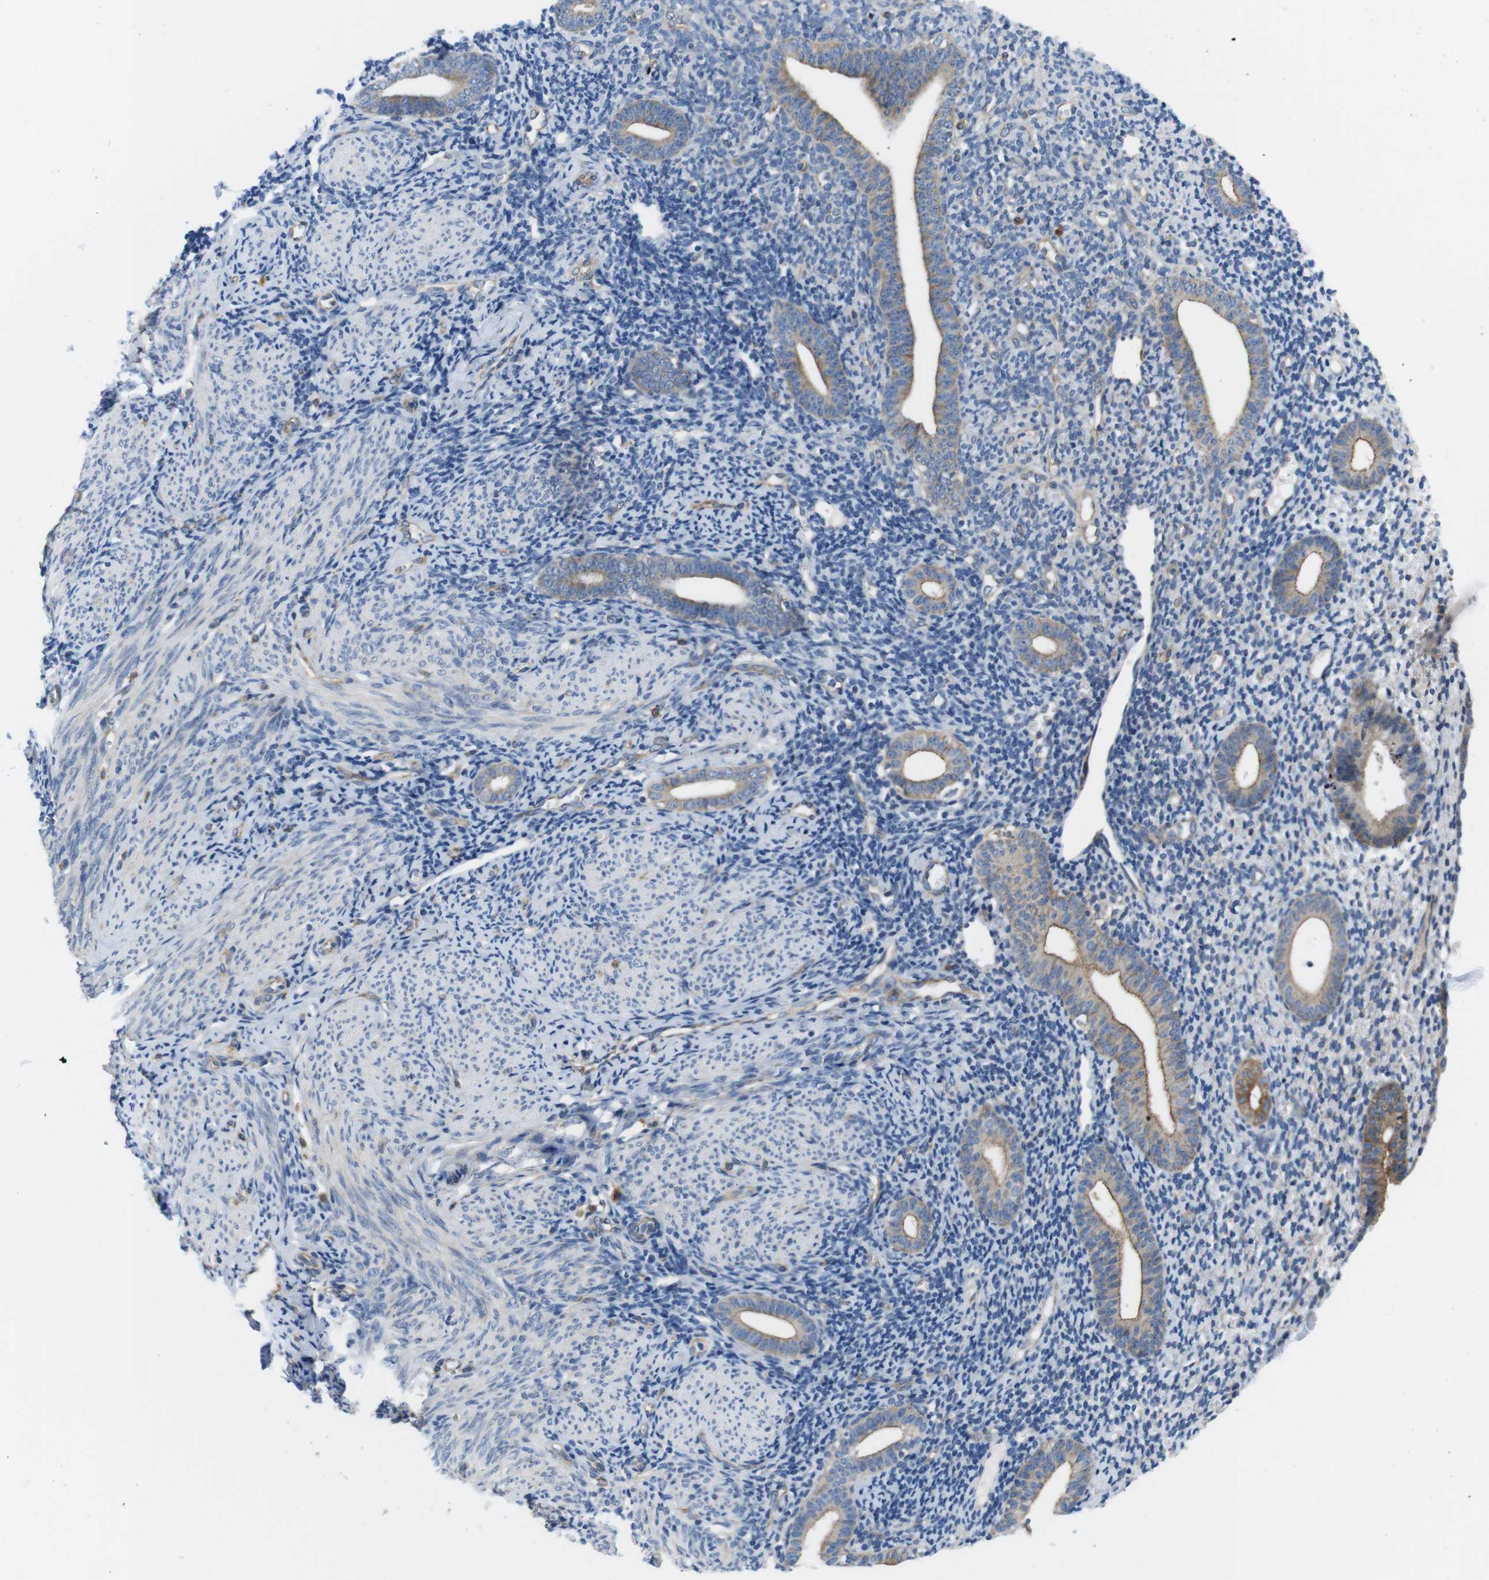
{"staining": {"intensity": "negative", "quantity": "none", "location": "none"}, "tissue": "endometrium", "cell_type": "Cells in endometrial stroma", "image_type": "normal", "snomed": [{"axis": "morphology", "description": "Normal tissue, NOS"}, {"axis": "topography", "description": "Endometrium"}], "caption": "IHC photomicrograph of benign endometrium: endometrium stained with DAB (3,3'-diaminobenzidine) demonstrates no significant protein staining in cells in endometrial stroma. (DAB IHC with hematoxylin counter stain).", "gene": "DCLK1", "patient": {"sex": "female", "age": 50}}